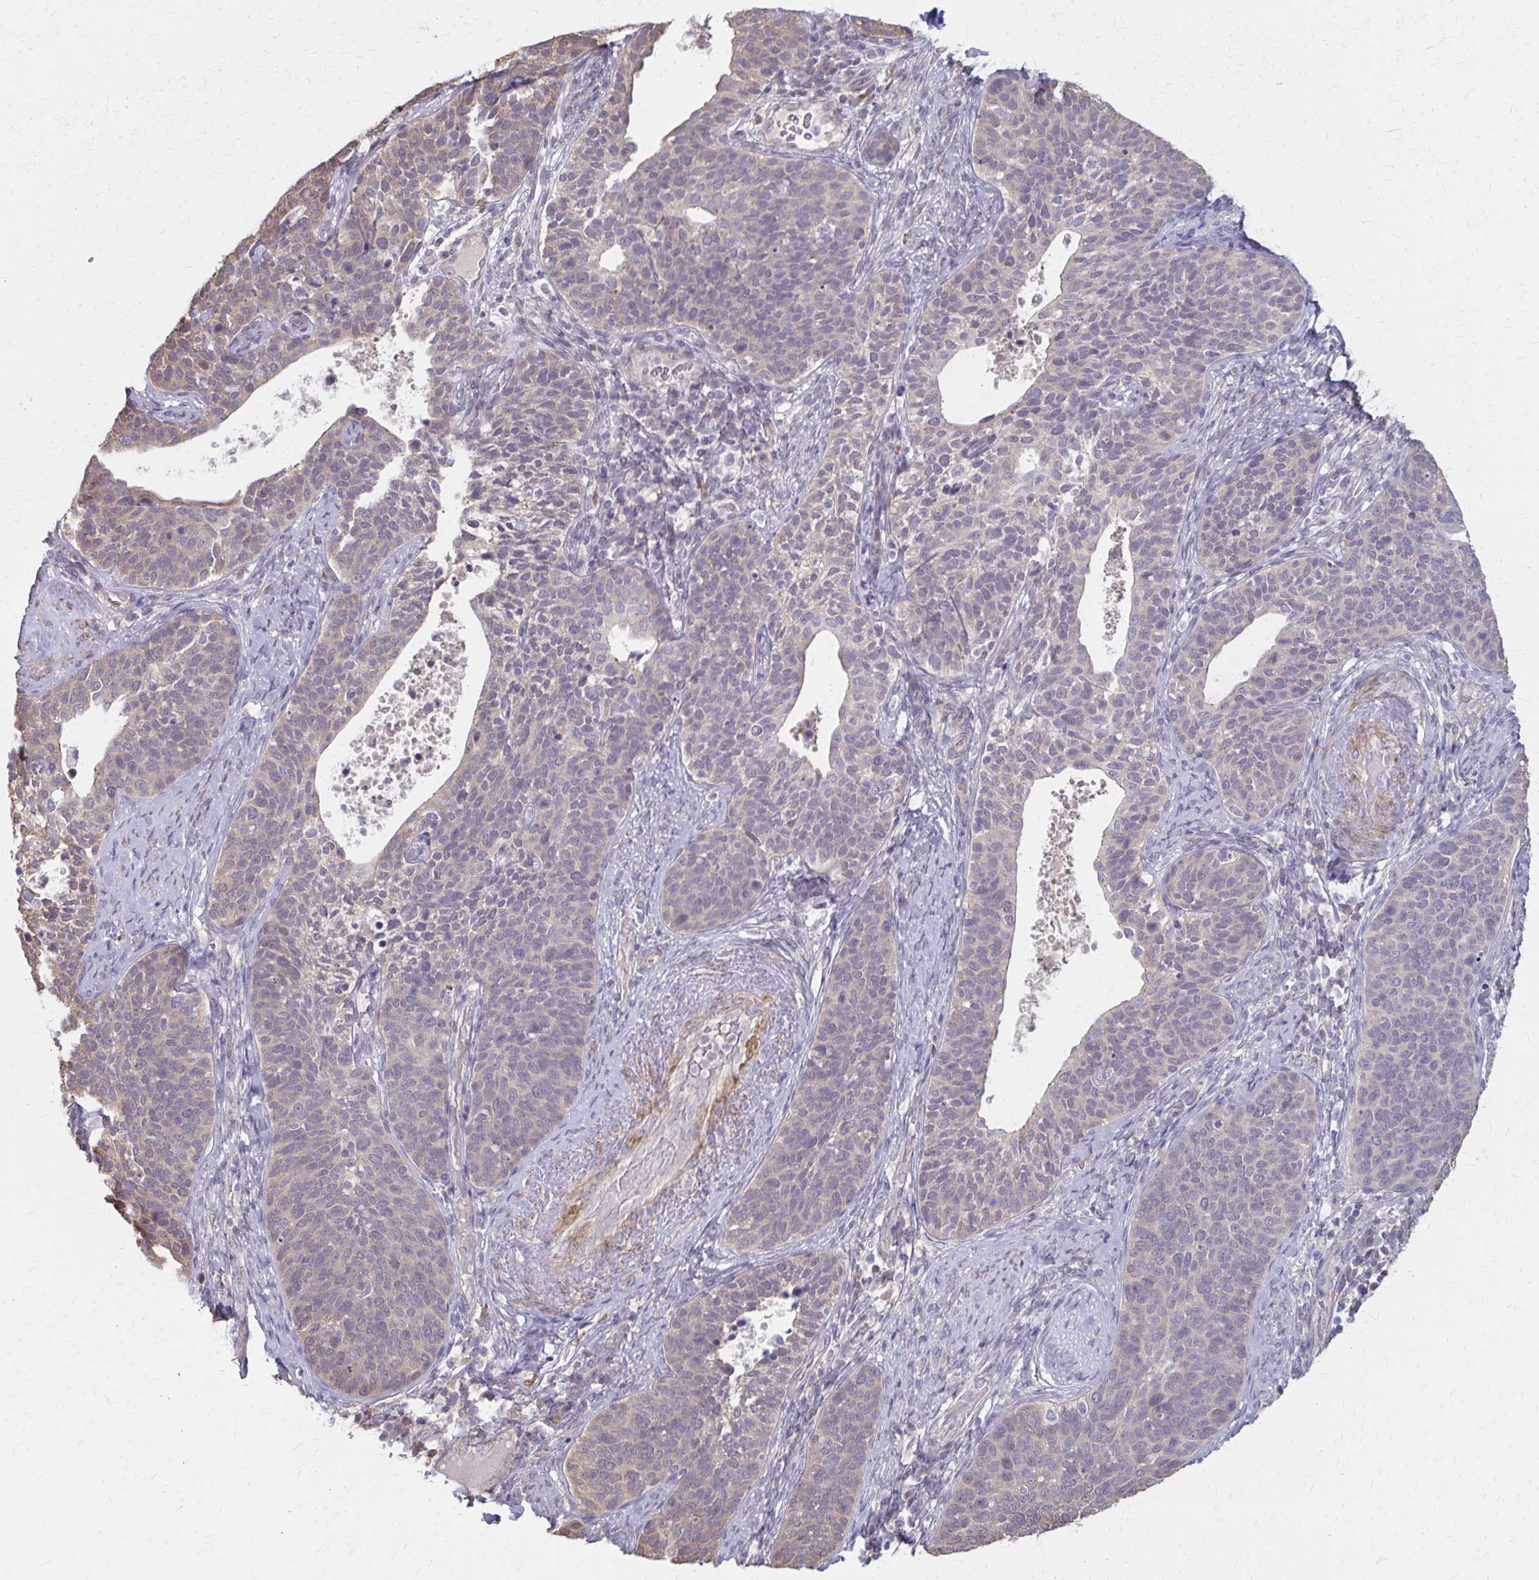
{"staining": {"intensity": "weak", "quantity": "<25%", "location": "cytoplasmic/membranous"}, "tissue": "cervical cancer", "cell_type": "Tumor cells", "image_type": "cancer", "snomed": [{"axis": "morphology", "description": "Squamous cell carcinoma, NOS"}, {"axis": "topography", "description": "Cervix"}], "caption": "Immunohistochemistry of cervical cancer demonstrates no positivity in tumor cells.", "gene": "IFI44L", "patient": {"sex": "female", "age": 69}}